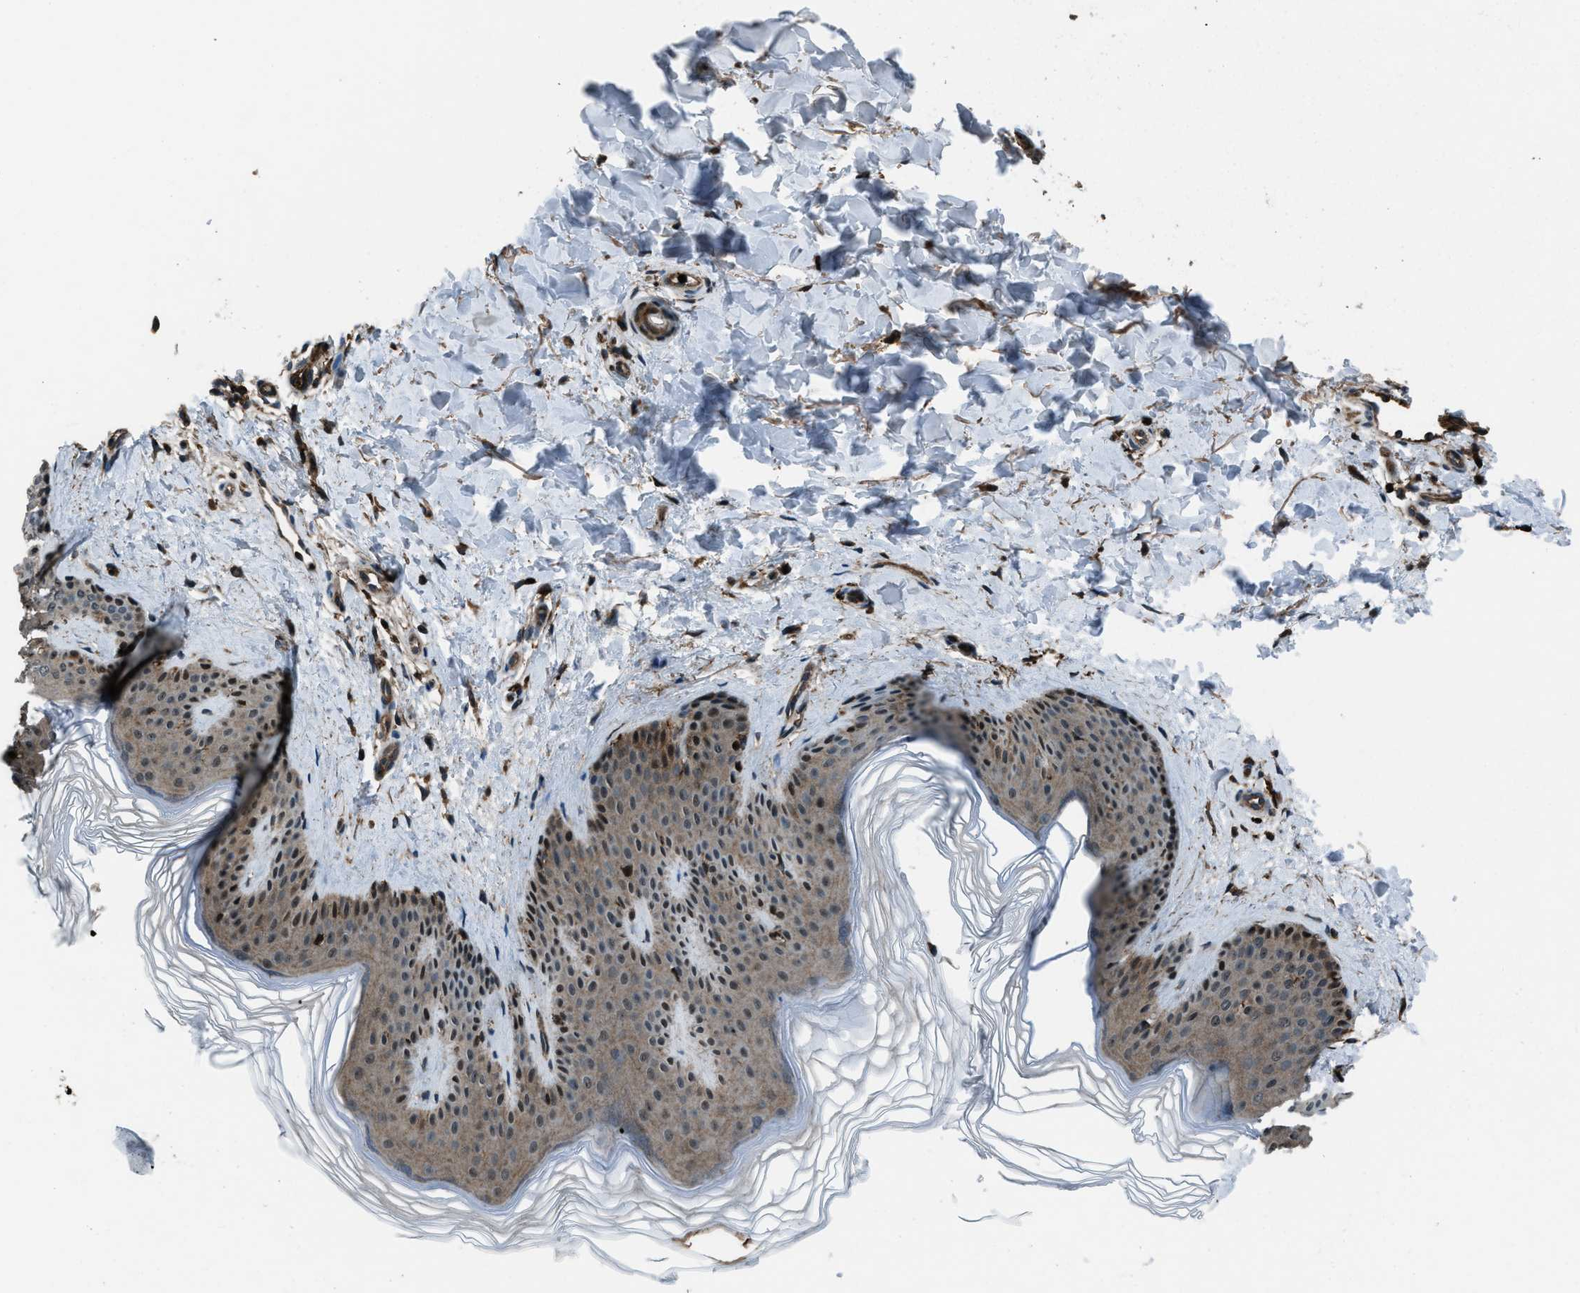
{"staining": {"intensity": "strong", "quantity": ">75%", "location": "cytoplasmic/membranous,nuclear"}, "tissue": "skin", "cell_type": "Fibroblasts", "image_type": "normal", "snomed": [{"axis": "morphology", "description": "Normal tissue, NOS"}, {"axis": "morphology", "description": "Malignant melanoma, Metastatic site"}, {"axis": "topography", "description": "Skin"}], "caption": "Immunohistochemical staining of normal human skin shows strong cytoplasmic/membranous,nuclear protein staining in about >75% of fibroblasts.", "gene": "SNX30", "patient": {"sex": "male", "age": 41}}